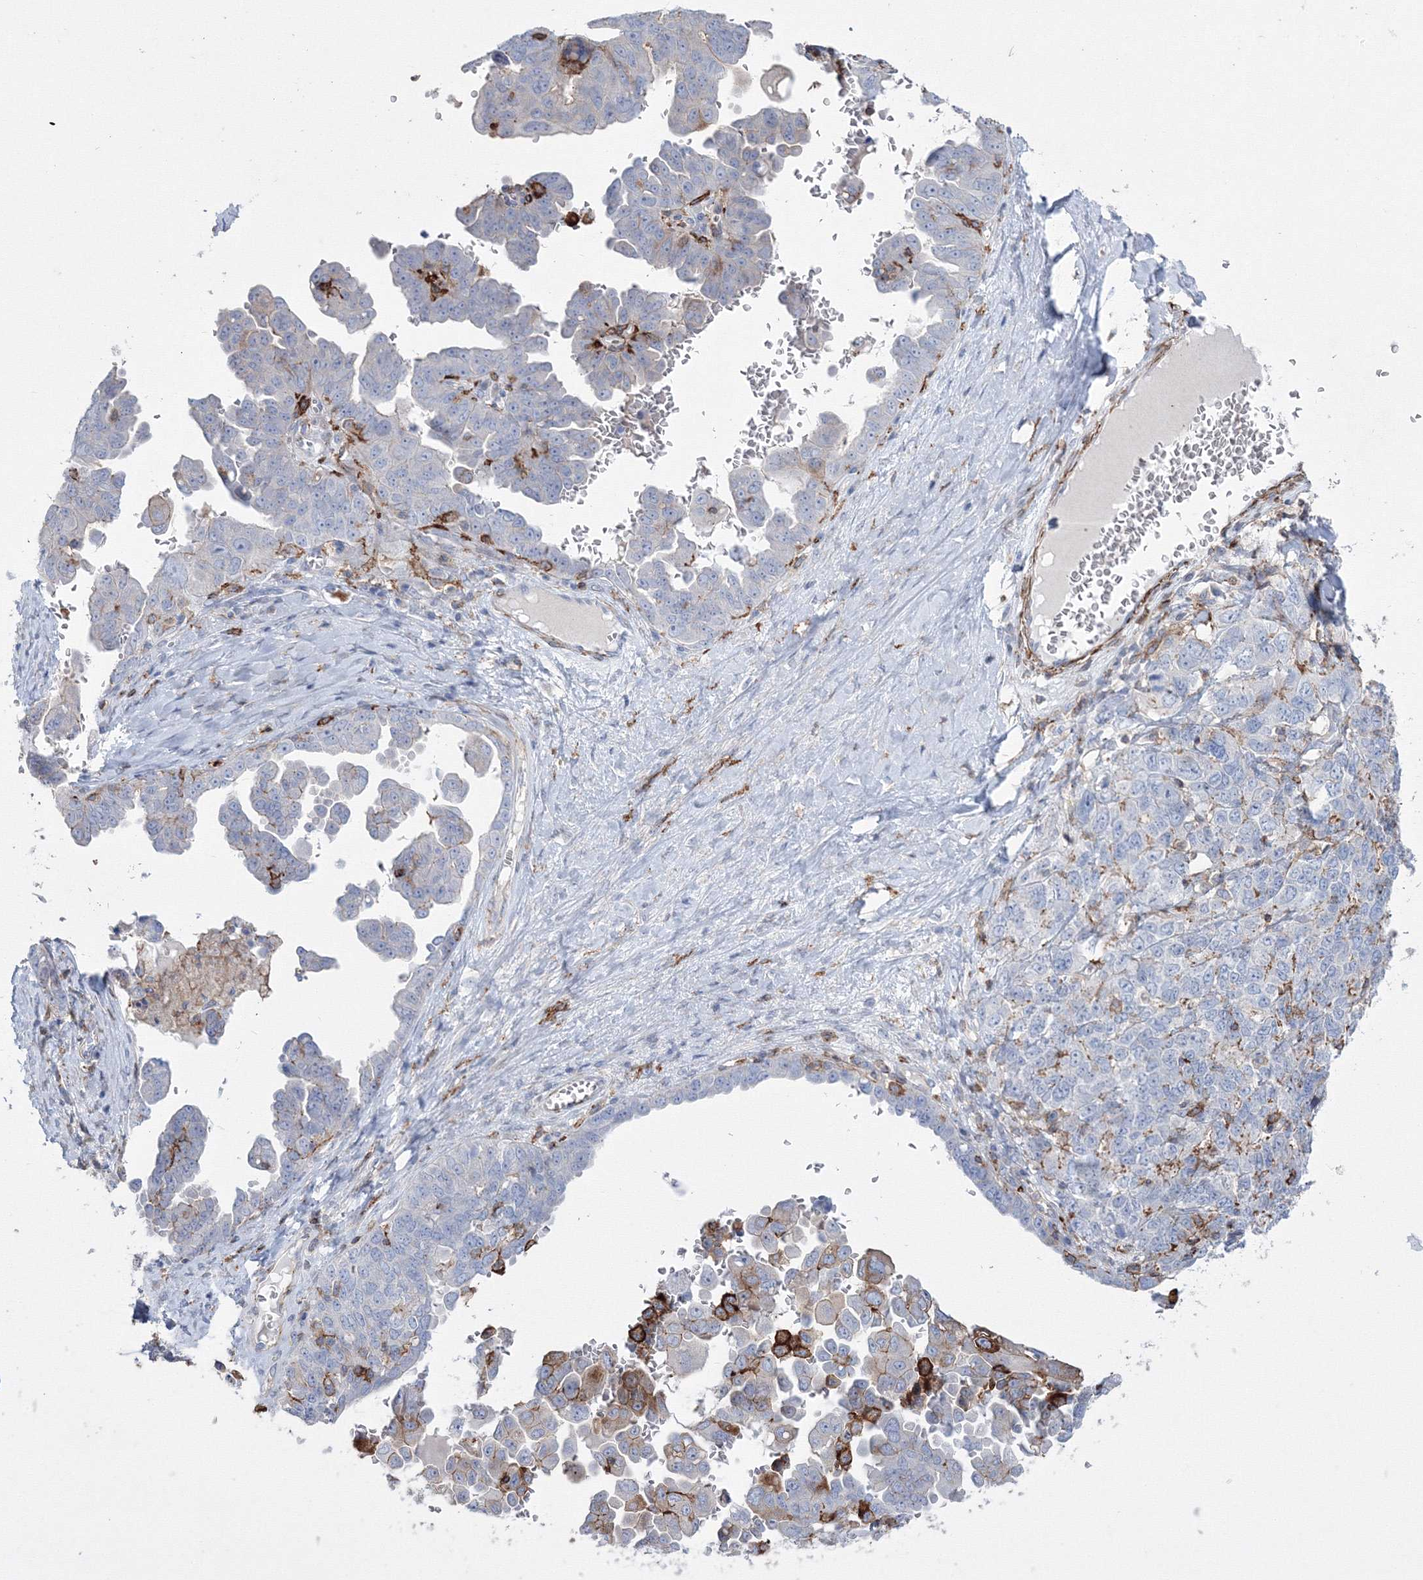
{"staining": {"intensity": "negative", "quantity": "none", "location": "none"}, "tissue": "ovarian cancer", "cell_type": "Tumor cells", "image_type": "cancer", "snomed": [{"axis": "morphology", "description": "Carcinoma, endometroid"}, {"axis": "topography", "description": "Ovary"}], "caption": "High power microscopy micrograph of an IHC micrograph of ovarian cancer (endometroid carcinoma), revealing no significant expression in tumor cells.", "gene": "GPR82", "patient": {"sex": "female", "age": 62}}